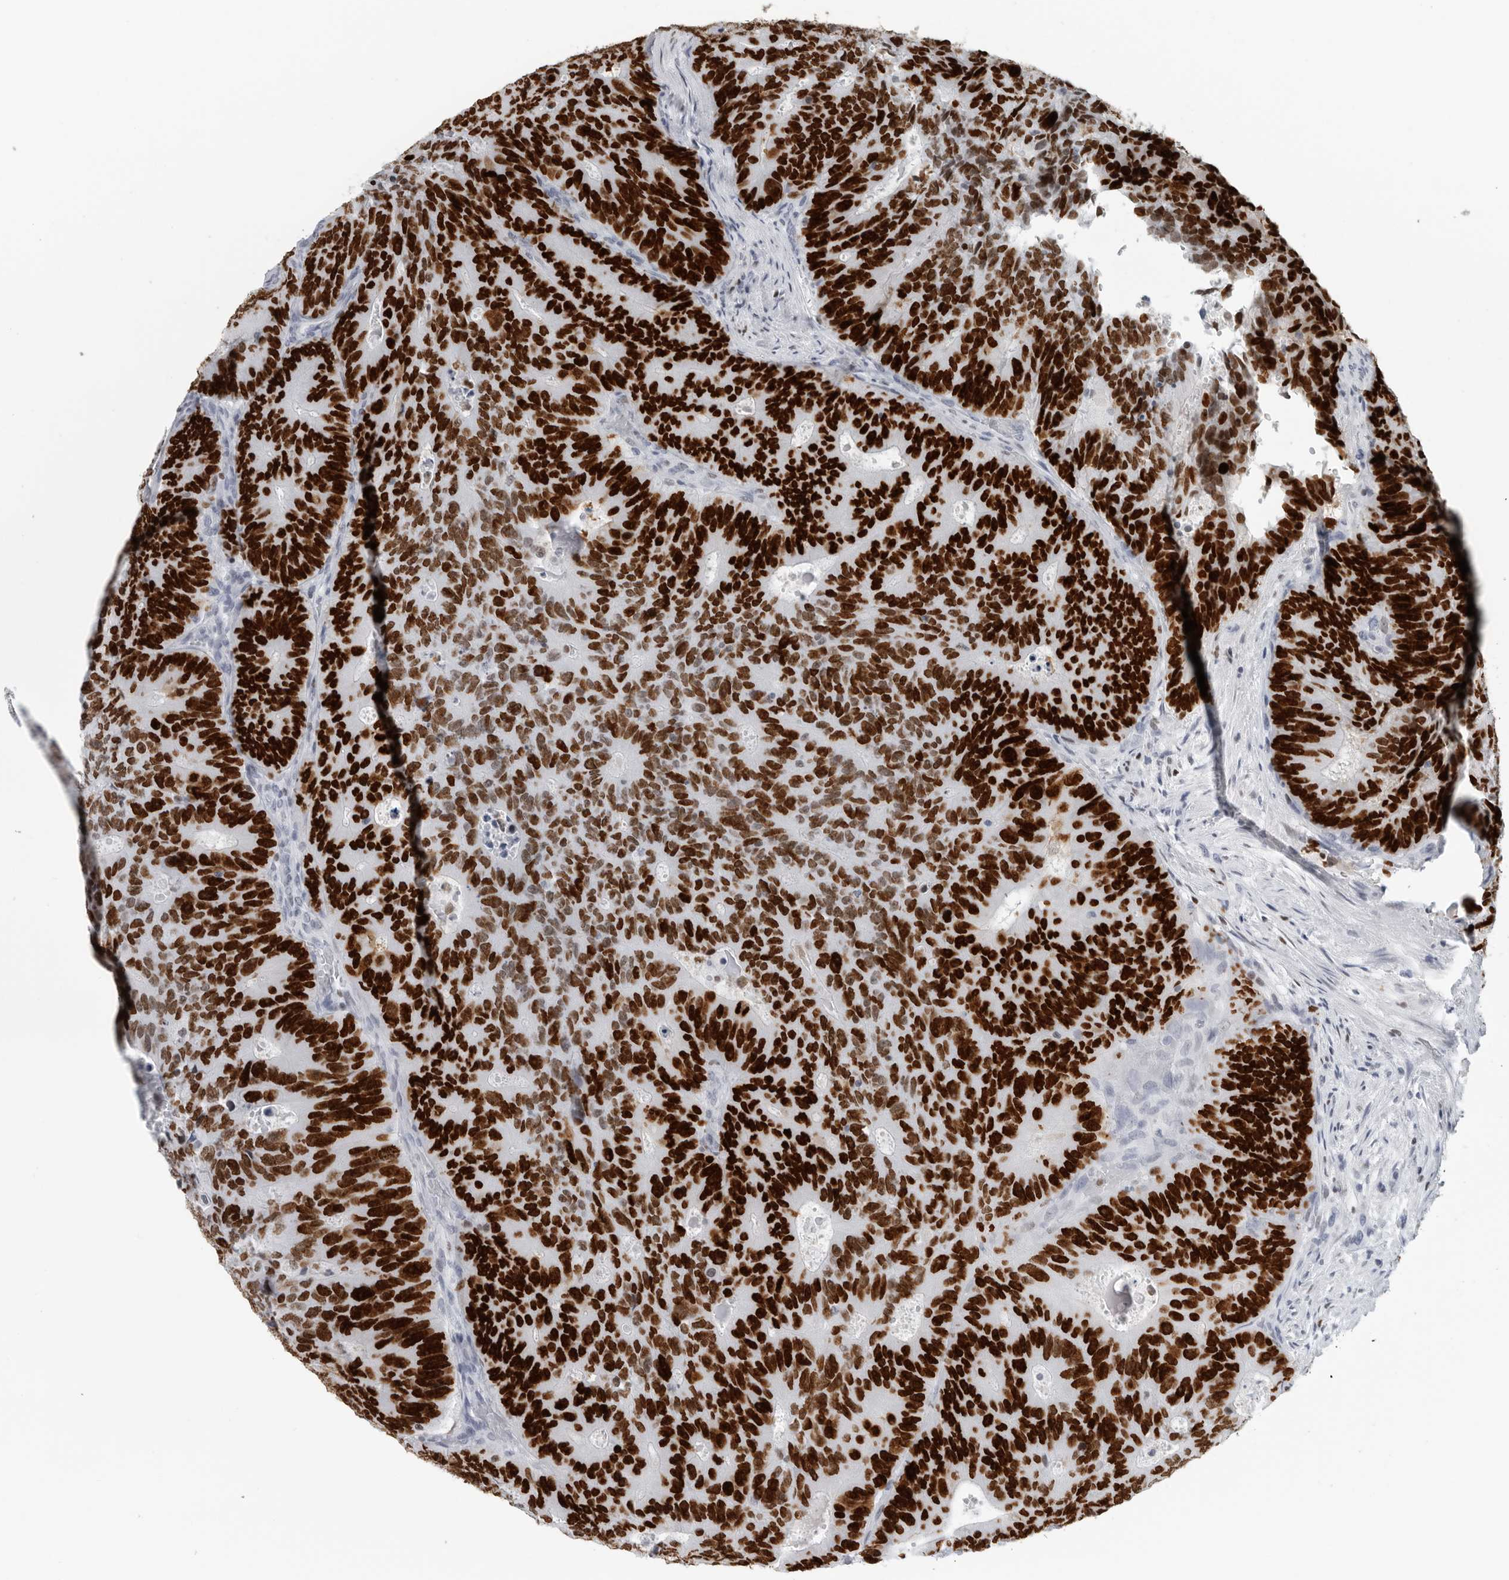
{"staining": {"intensity": "strong", "quantity": ">75%", "location": "nuclear"}, "tissue": "colorectal cancer", "cell_type": "Tumor cells", "image_type": "cancer", "snomed": [{"axis": "morphology", "description": "Adenocarcinoma, NOS"}, {"axis": "topography", "description": "Colon"}], "caption": "Immunohistochemical staining of colorectal cancer (adenocarcinoma) reveals high levels of strong nuclear positivity in about >75% of tumor cells.", "gene": "SATB2", "patient": {"sex": "male", "age": 87}}